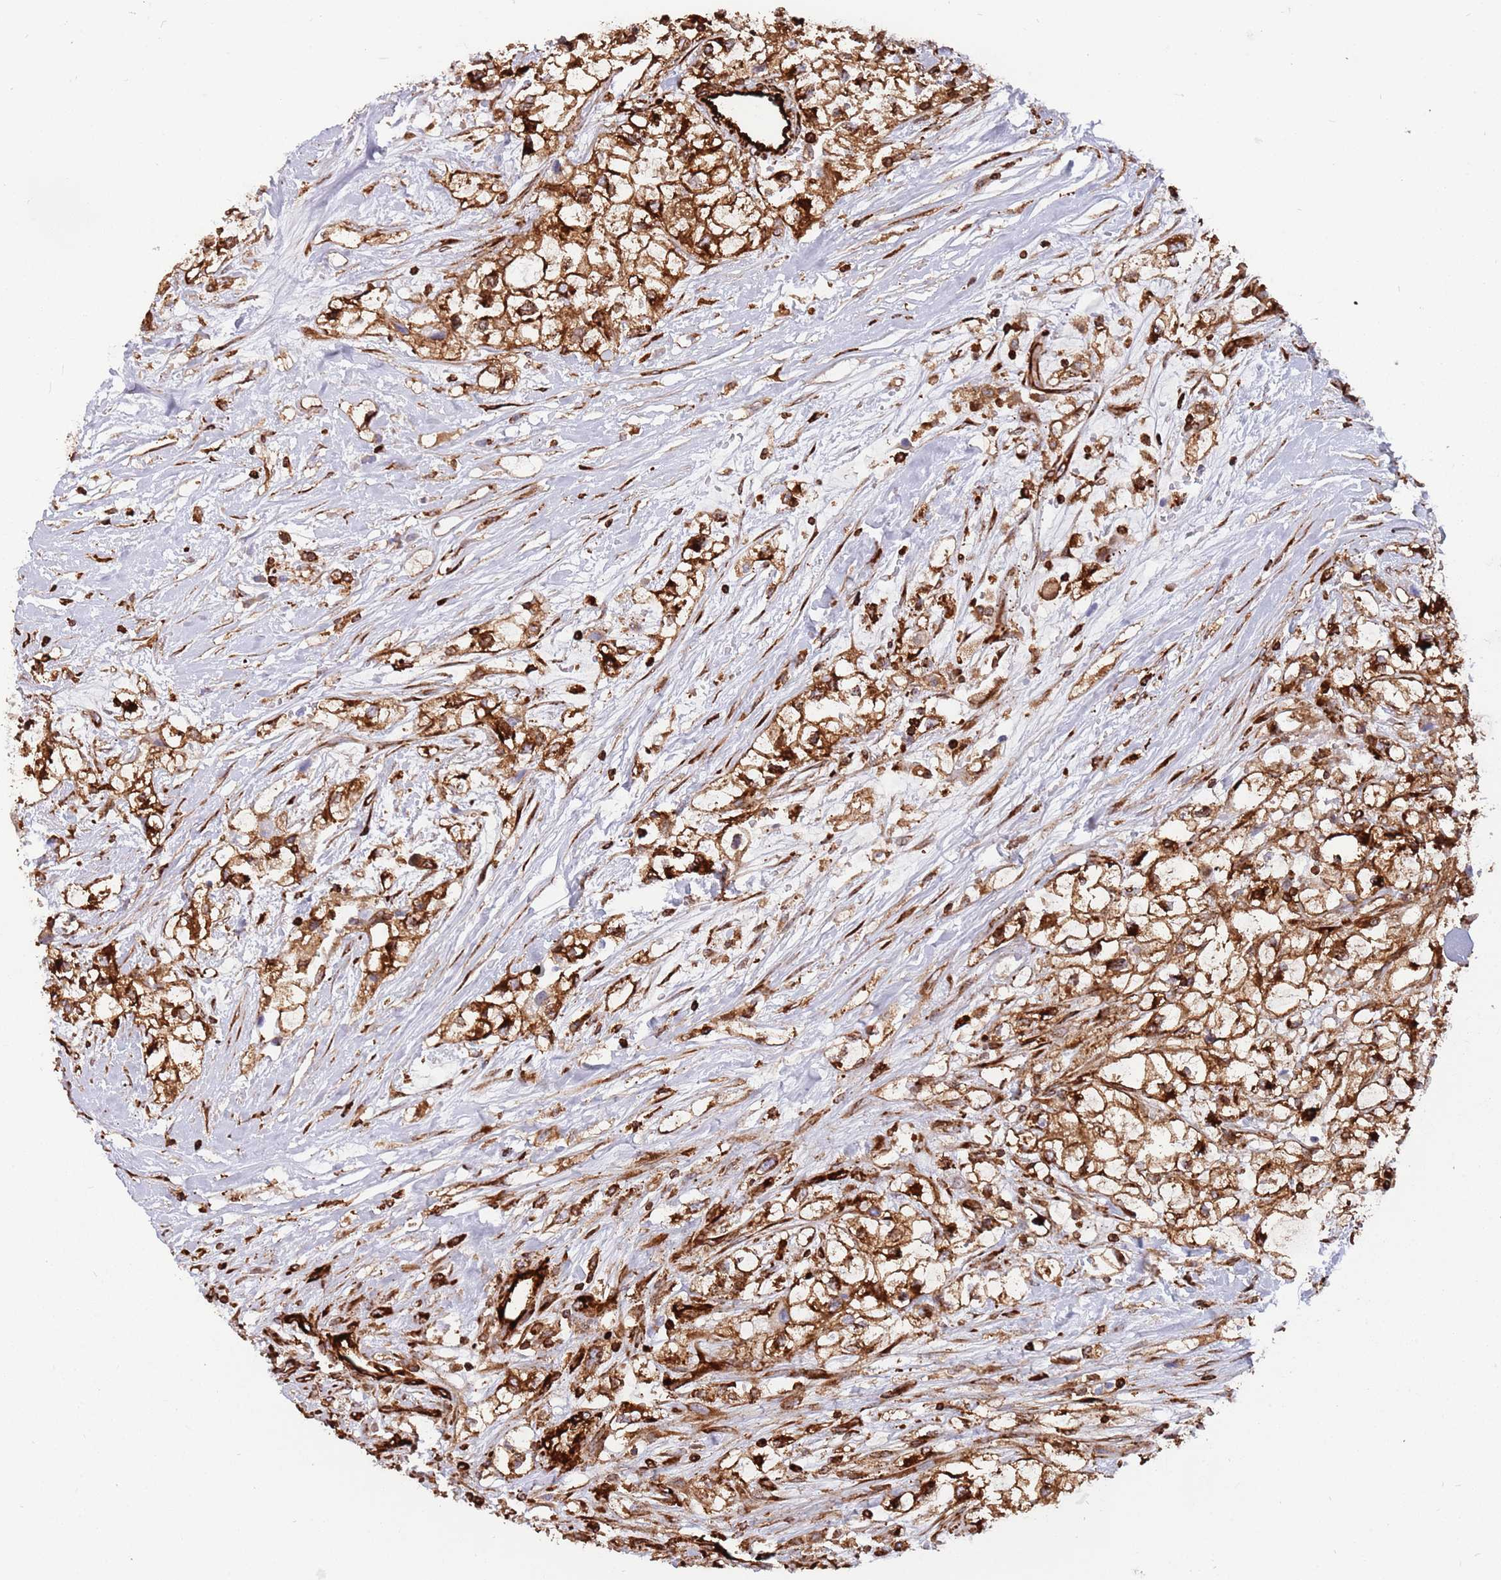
{"staining": {"intensity": "strong", "quantity": ">75%", "location": "cytoplasmic/membranous"}, "tissue": "renal cancer", "cell_type": "Tumor cells", "image_type": "cancer", "snomed": [{"axis": "morphology", "description": "Adenocarcinoma, NOS"}, {"axis": "topography", "description": "Kidney"}], "caption": "This is a micrograph of IHC staining of renal cancer, which shows strong positivity in the cytoplasmic/membranous of tumor cells.", "gene": "KBTBD7", "patient": {"sex": "male", "age": 59}}